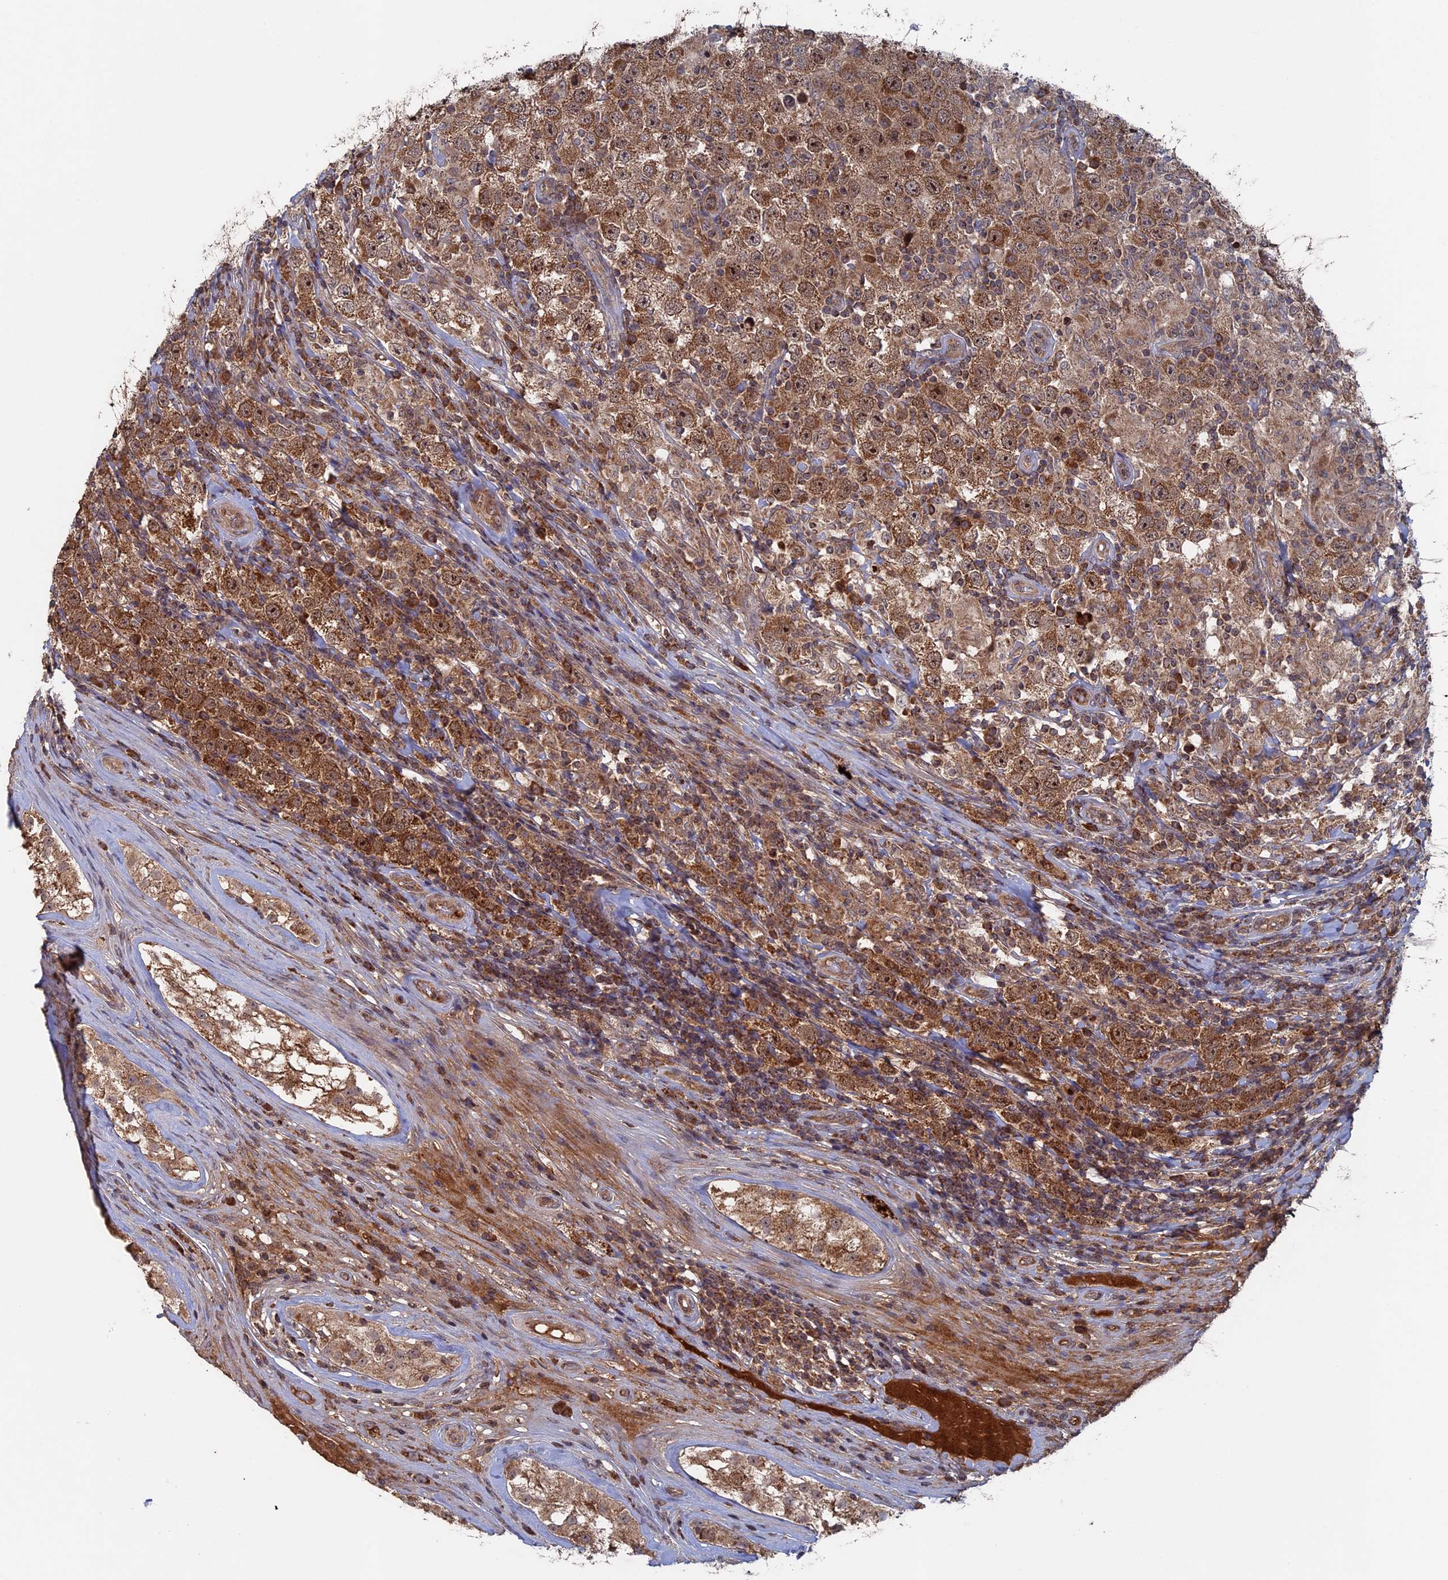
{"staining": {"intensity": "moderate", "quantity": ">75%", "location": "cytoplasmic/membranous"}, "tissue": "testis cancer", "cell_type": "Tumor cells", "image_type": "cancer", "snomed": [{"axis": "morphology", "description": "Normal tissue, NOS"}, {"axis": "morphology", "description": "Urothelial carcinoma, High grade"}, {"axis": "morphology", "description": "Seminoma, NOS"}, {"axis": "morphology", "description": "Carcinoma, Embryonal, NOS"}, {"axis": "topography", "description": "Urinary bladder"}, {"axis": "topography", "description": "Testis"}], "caption": "The image displays immunohistochemical staining of testis seminoma. There is moderate cytoplasmic/membranous expression is identified in approximately >75% of tumor cells.", "gene": "RAB15", "patient": {"sex": "male", "age": 41}}